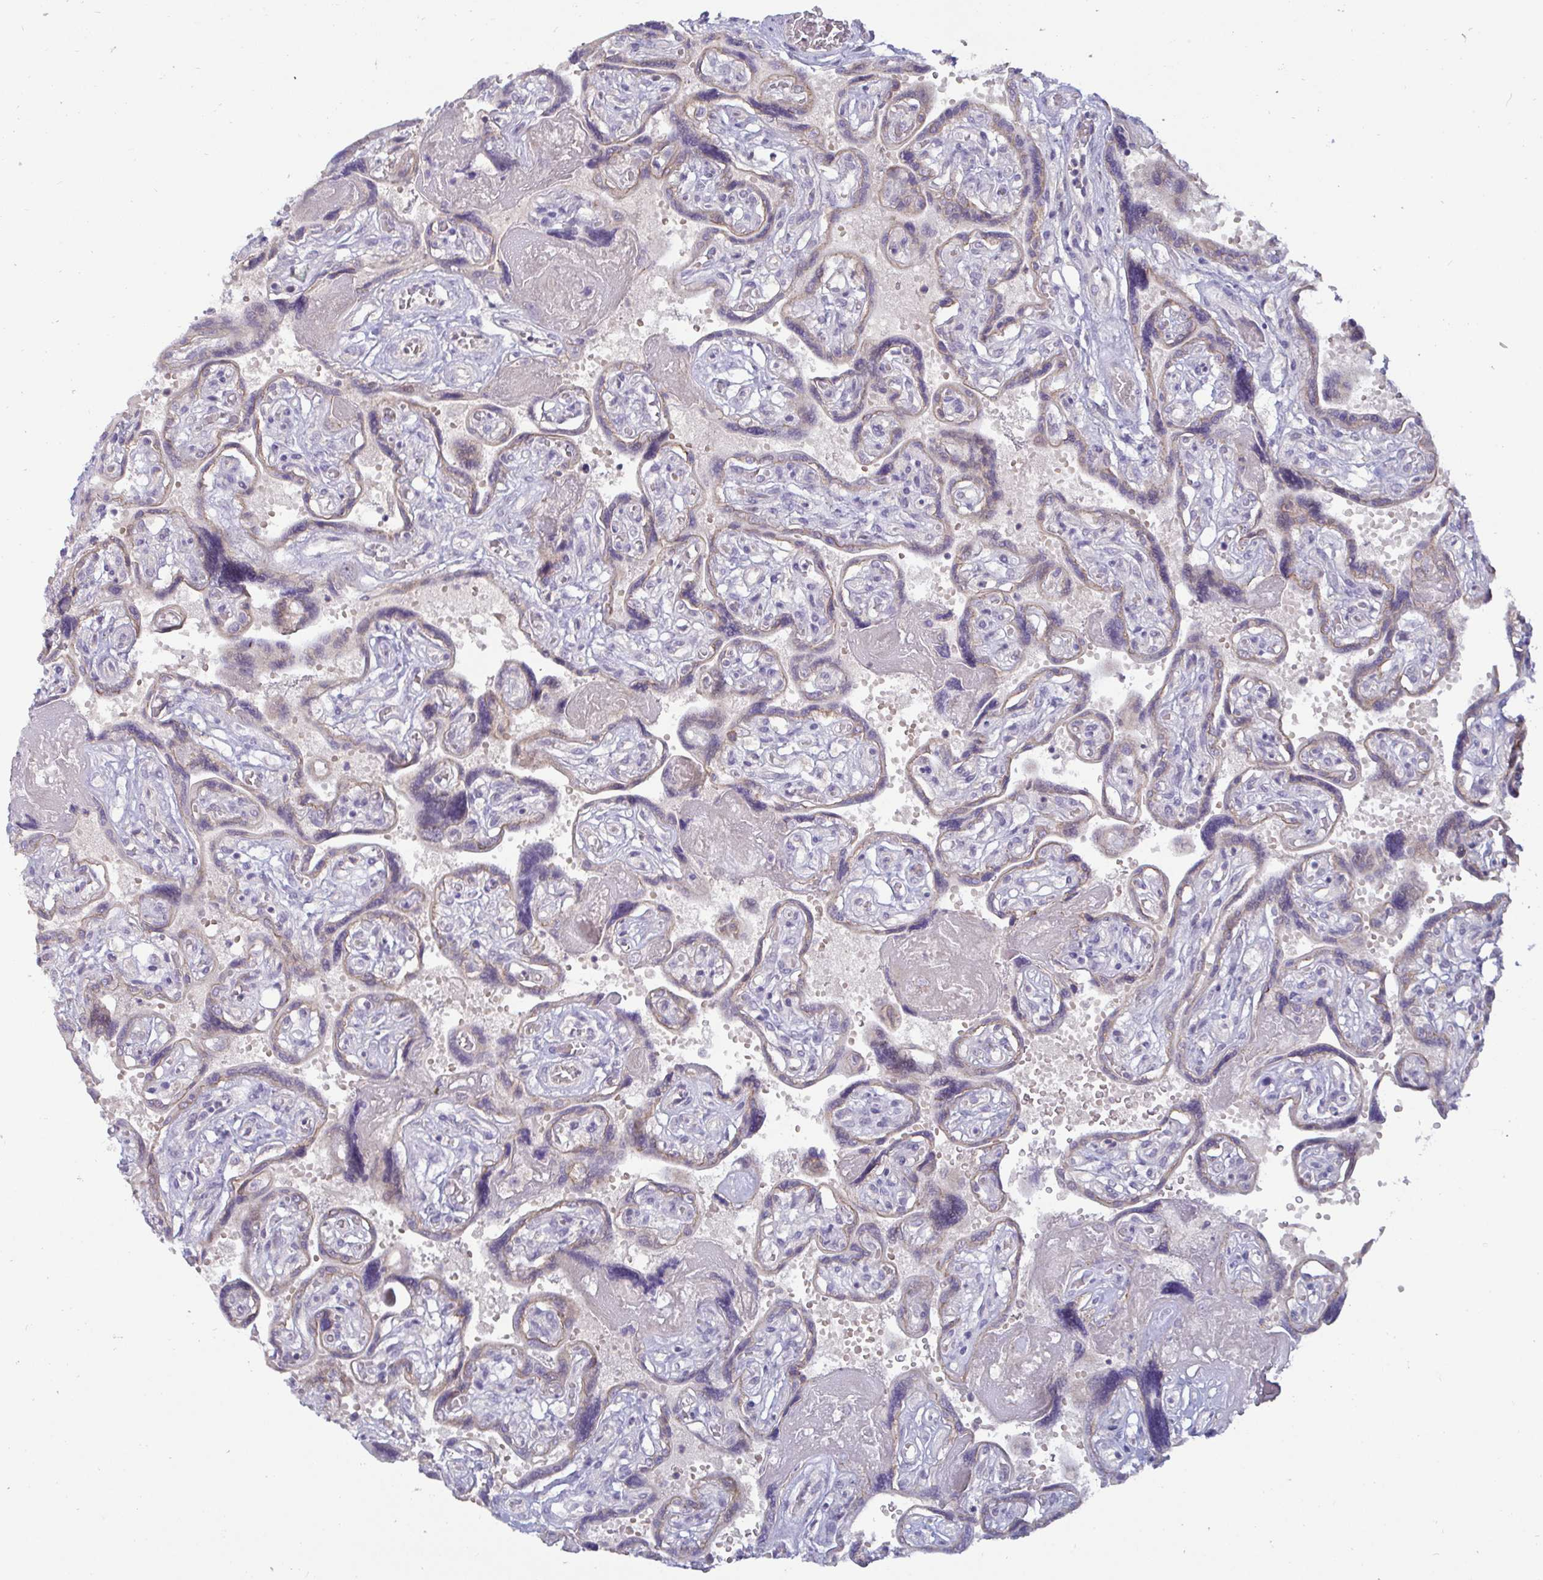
{"staining": {"intensity": "negative", "quantity": "none", "location": "none"}, "tissue": "placenta", "cell_type": "Decidual cells", "image_type": "normal", "snomed": [{"axis": "morphology", "description": "Normal tissue, NOS"}, {"axis": "topography", "description": "Placenta"}], "caption": "Decidual cells show no significant protein expression in normal placenta.", "gene": "GSTM1", "patient": {"sex": "female", "age": 32}}